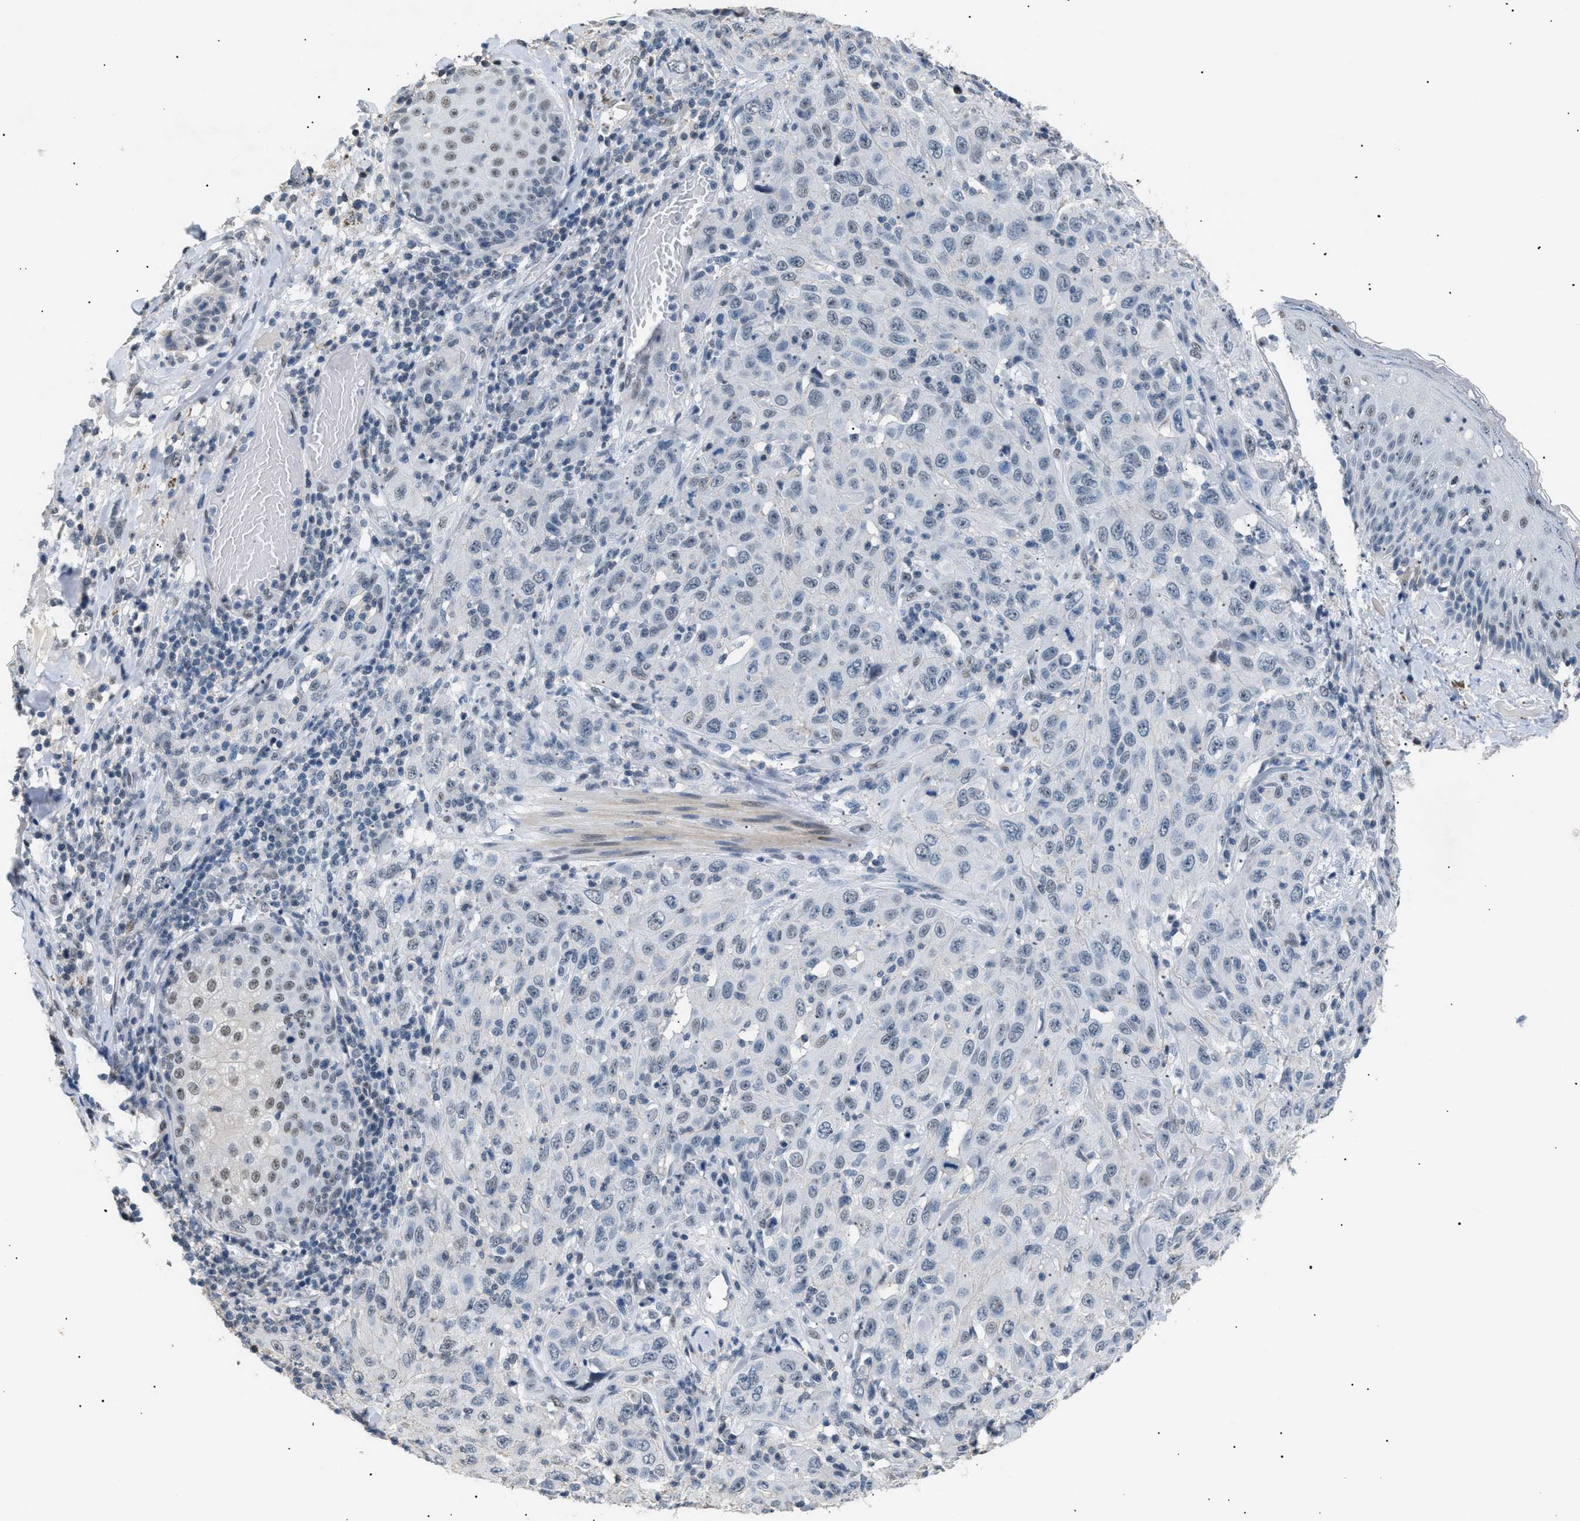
{"staining": {"intensity": "weak", "quantity": "<25%", "location": "nuclear"}, "tissue": "skin cancer", "cell_type": "Tumor cells", "image_type": "cancer", "snomed": [{"axis": "morphology", "description": "Squamous cell carcinoma, NOS"}, {"axis": "topography", "description": "Skin"}], "caption": "Immunohistochemistry (IHC) of human skin cancer displays no expression in tumor cells.", "gene": "KCNC3", "patient": {"sex": "female", "age": 88}}